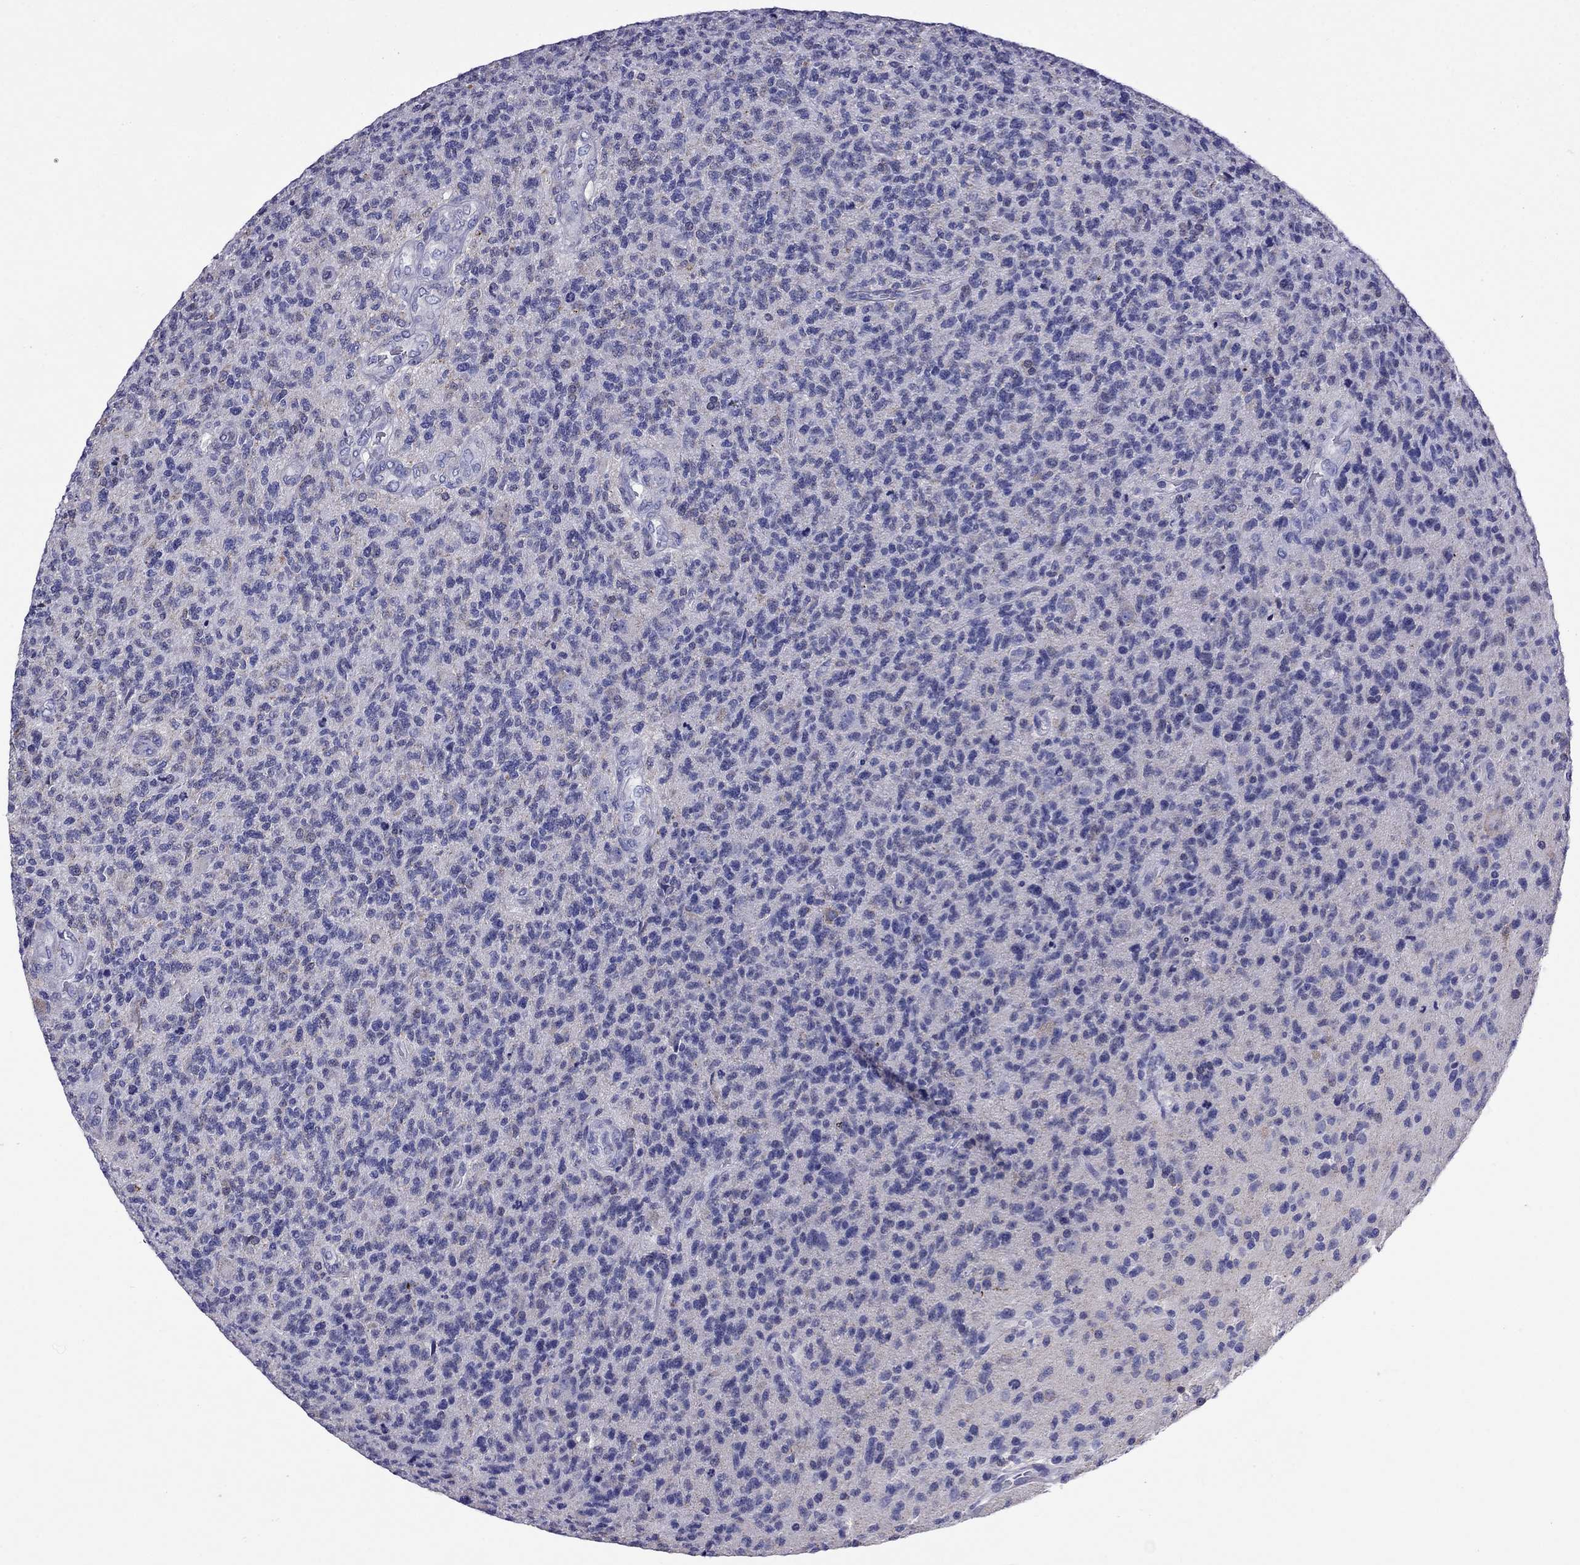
{"staining": {"intensity": "negative", "quantity": "none", "location": "none"}, "tissue": "glioma", "cell_type": "Tumor cells", "image_type": "cancer", "snomed": [{"axis": "morphology", "description": "Glioma, malignant, High grade"}, {"axis": "topography", "description": "Brain"}], "caption": "There is no significant staining in tumor cells of malignant glioma (high-grade).", "gene": "SCG2", "patient": {"sex": "male", "age": 56}}